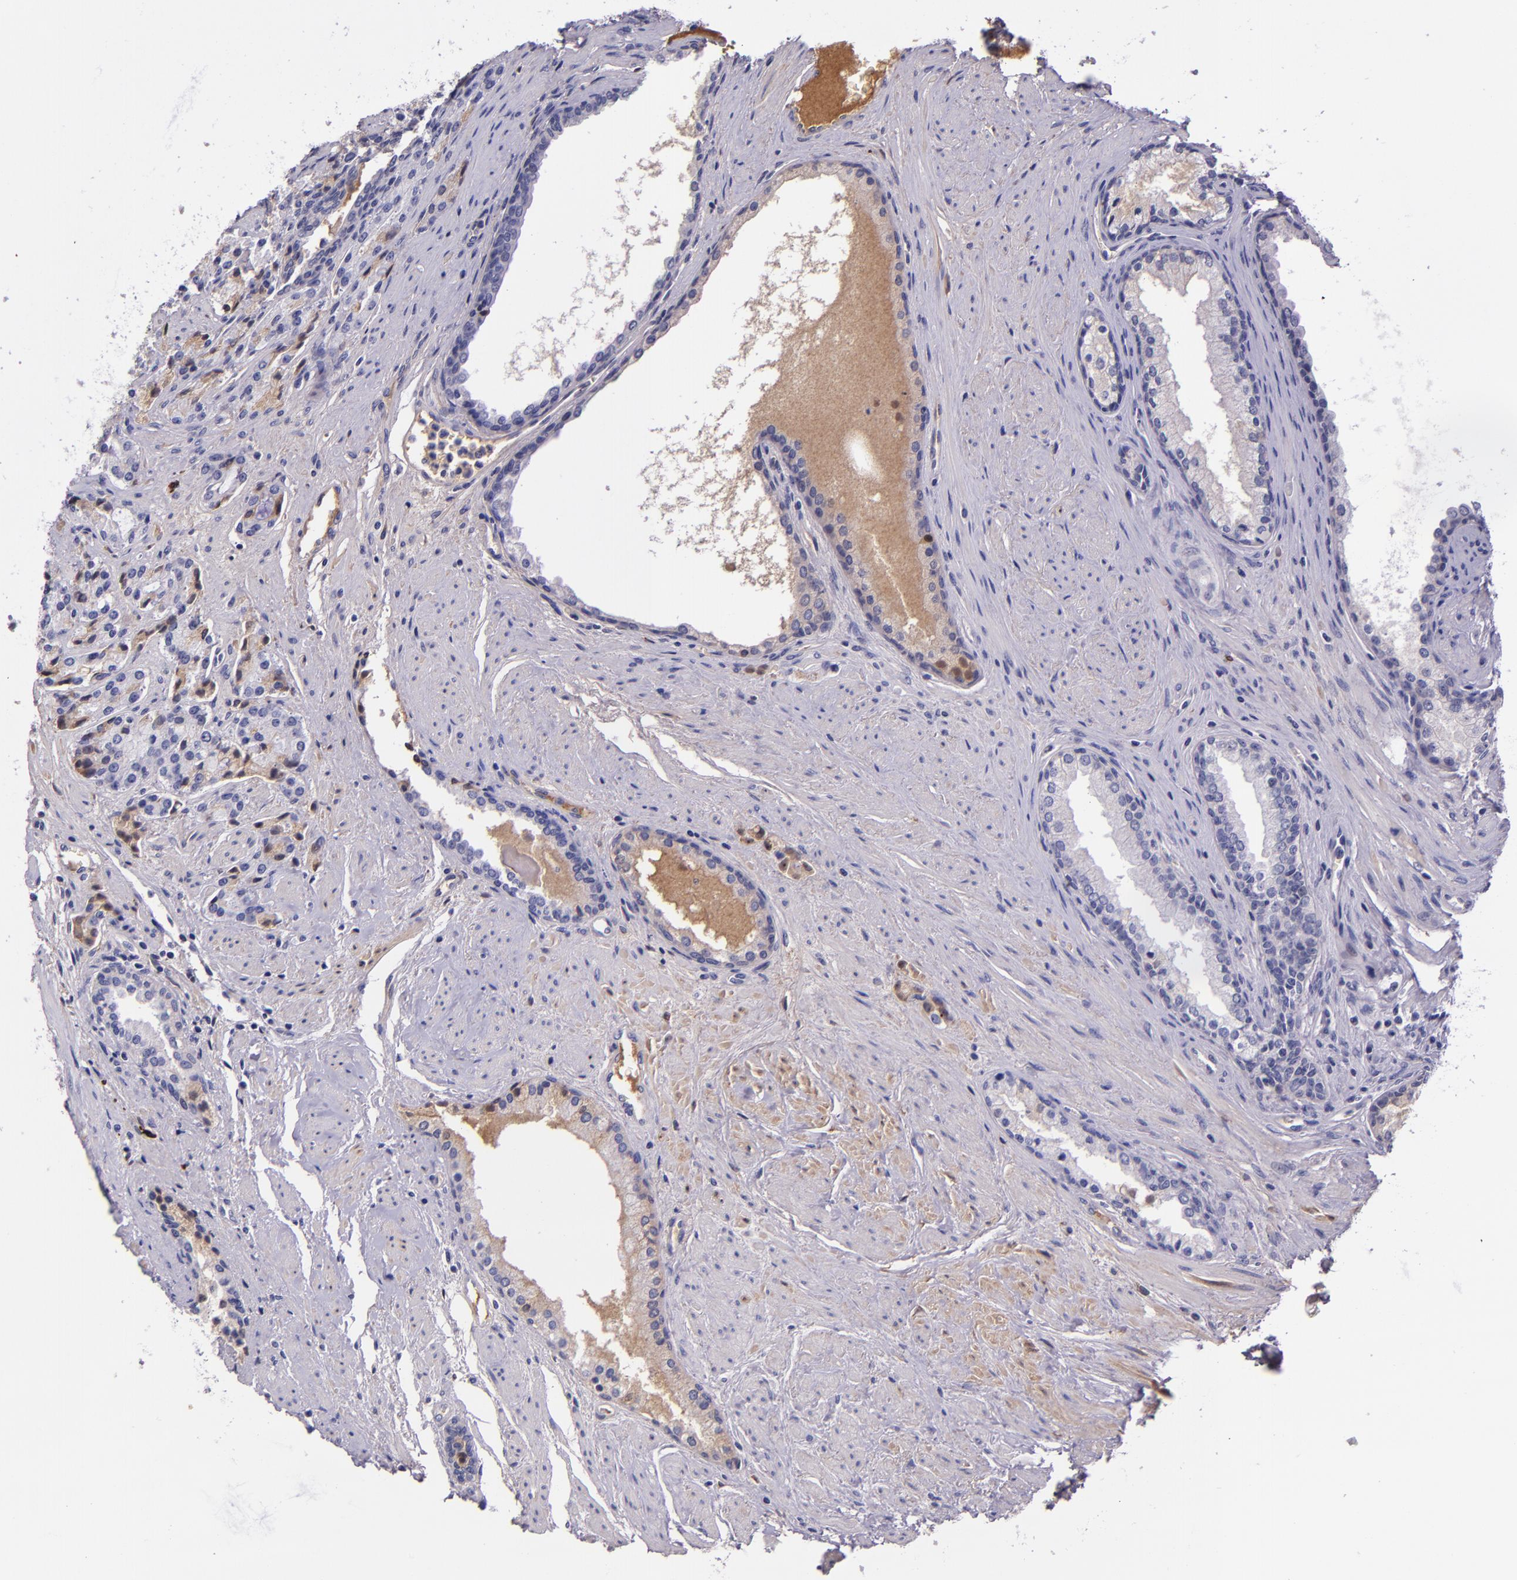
{"staining": {"intensity": "negative", "quantity": "none", "location": "none"}, "tissue": "prostate cancer", "cell_type": "Tumor cells", "image_type": "cancer", "snomed": [{"axis": "morphology", "description": "Adenocarcinoma, Medium grade"}, {"axis": "topography", "description": "Prostate"}], "caption": "Immunohistochemical staining of human prostate medium-grade adenocarcinoma reveals no significant positivity in tumor cells. The staining is performed using DAB (3,3'-diaminobenzidine) brown chromogen with nuclei counter-stained in using hematoxylin.", "gene": "KNG1", "patient": {"sex": "male", "age": 72}}